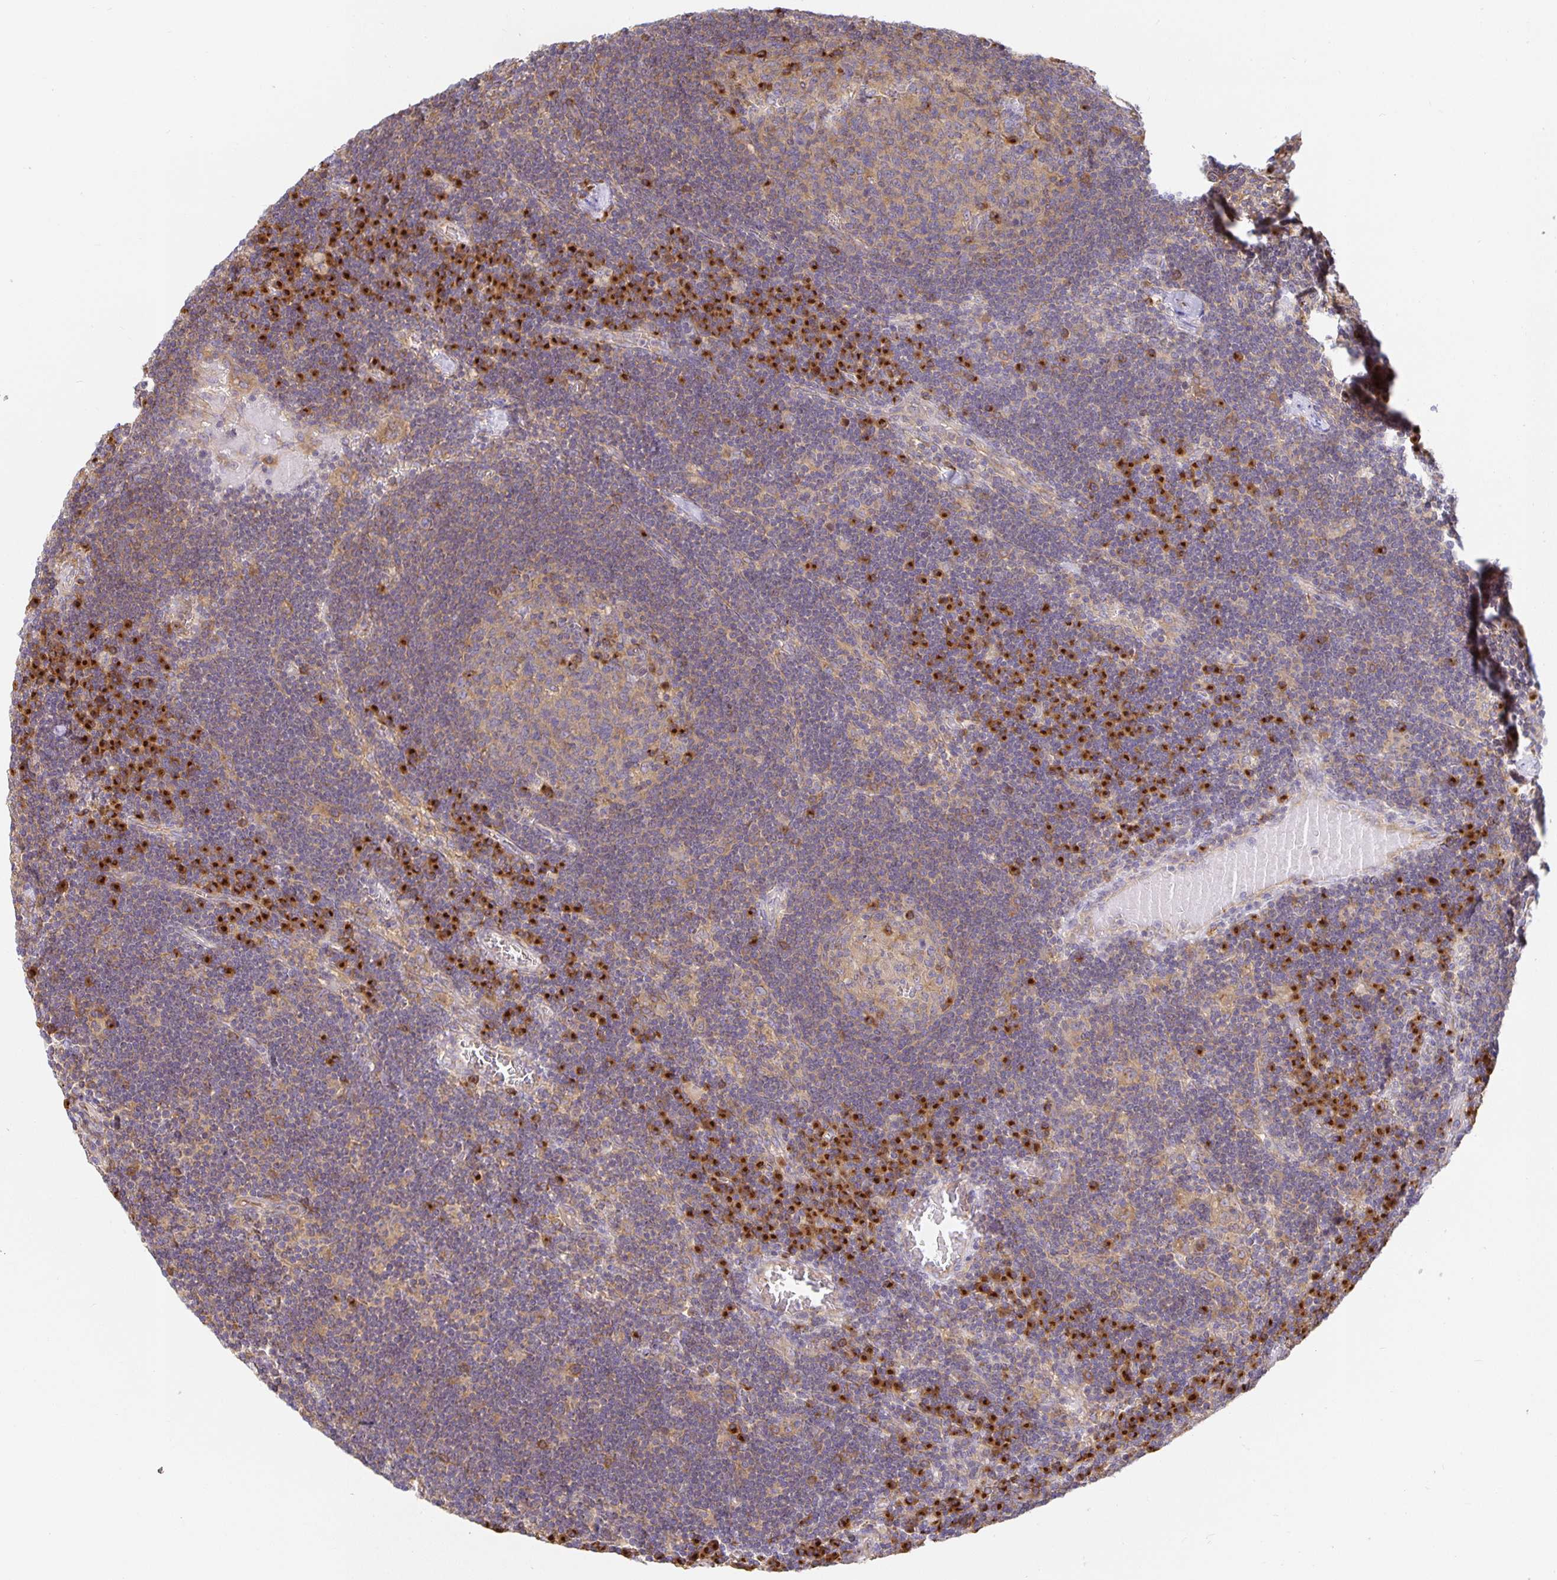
{"staining": {"intensity": "weak", "quantity": ">75%", "location": "cytoplasmic/membranous"}, "tissue": "lymph node", "cell_type": "Germinal center cells", "image_type": "normal", "snomed": [{"axis": "morphology", "description": "Normal tissue, NOS"}, {"axis": "topography", "description": "Lymph node"}], "caption": "Protein expression analysis of benign lymph node demonstrates weak cytoplasmic/membranous expression in about >75% of germinal center cells.", "gene": "USO1", "patient": {"sex": "male", "age": 67}}